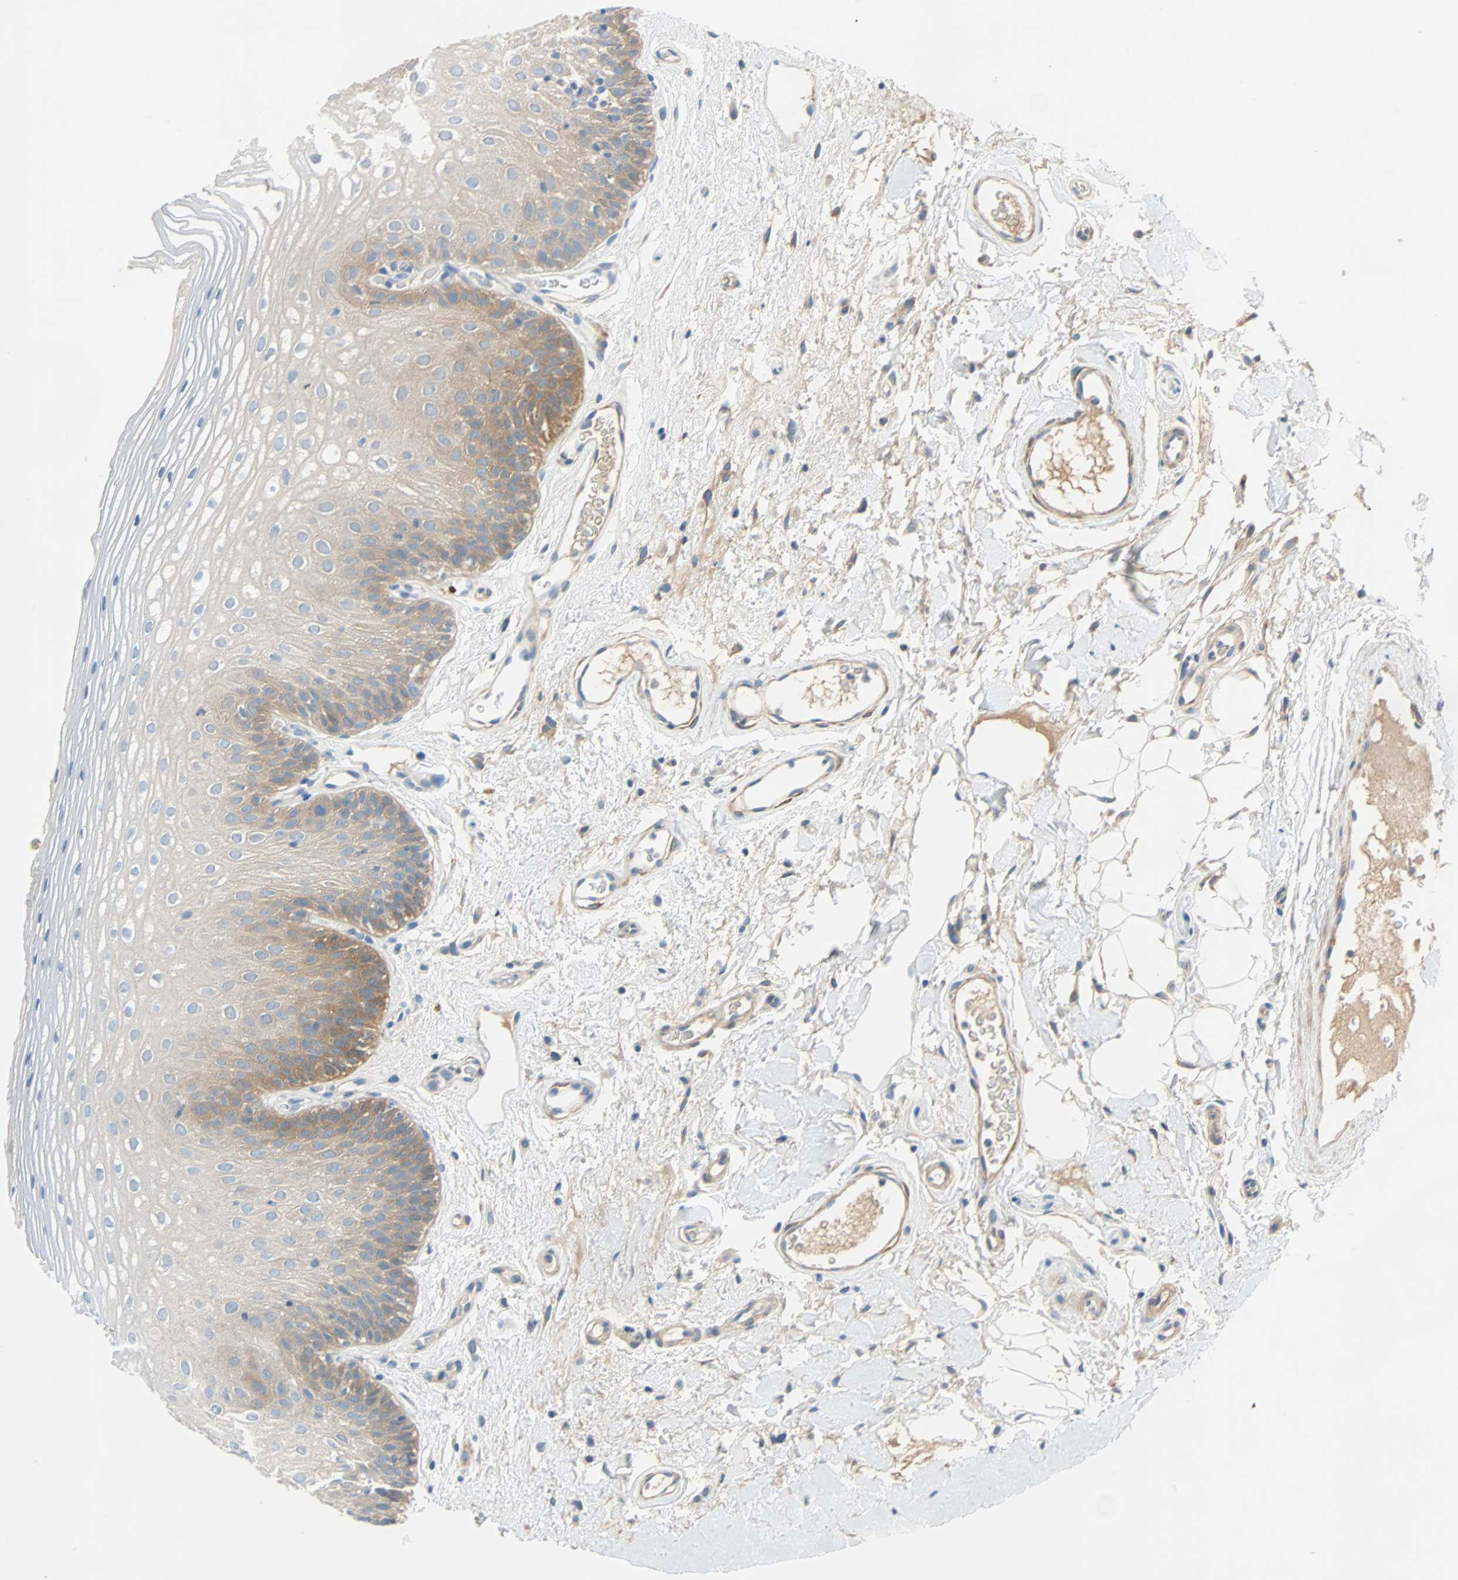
{"staining": {"intensity": "weak", "quantity": "25%-75%", "location": "cytoplasmic/membranous"}, "tissue": "oral mucosa", "cell_type": "Squamous epithelial cells", "image_type": "normal", "snomed": [{"axis": "morphology", "description": "Normal tissue, NOS"}, {"axis": "morphology", "description": "Squamous cell carcinoma, NOS"}, {"axis": "topography", "description": "Skeletal muscle"}, {"axis": "topography", "description": "Oral tissue"}], "caption": "A histopathology image showing weak cytoplasmic/membranous expression in approximately 25%-75% of squamous epithelial cells in normal oral mucosa, as visualized by brown immunohistochemical staining.", "gene": "TNFRSF12A", "patient": {"sex": "male", "age": 71}}